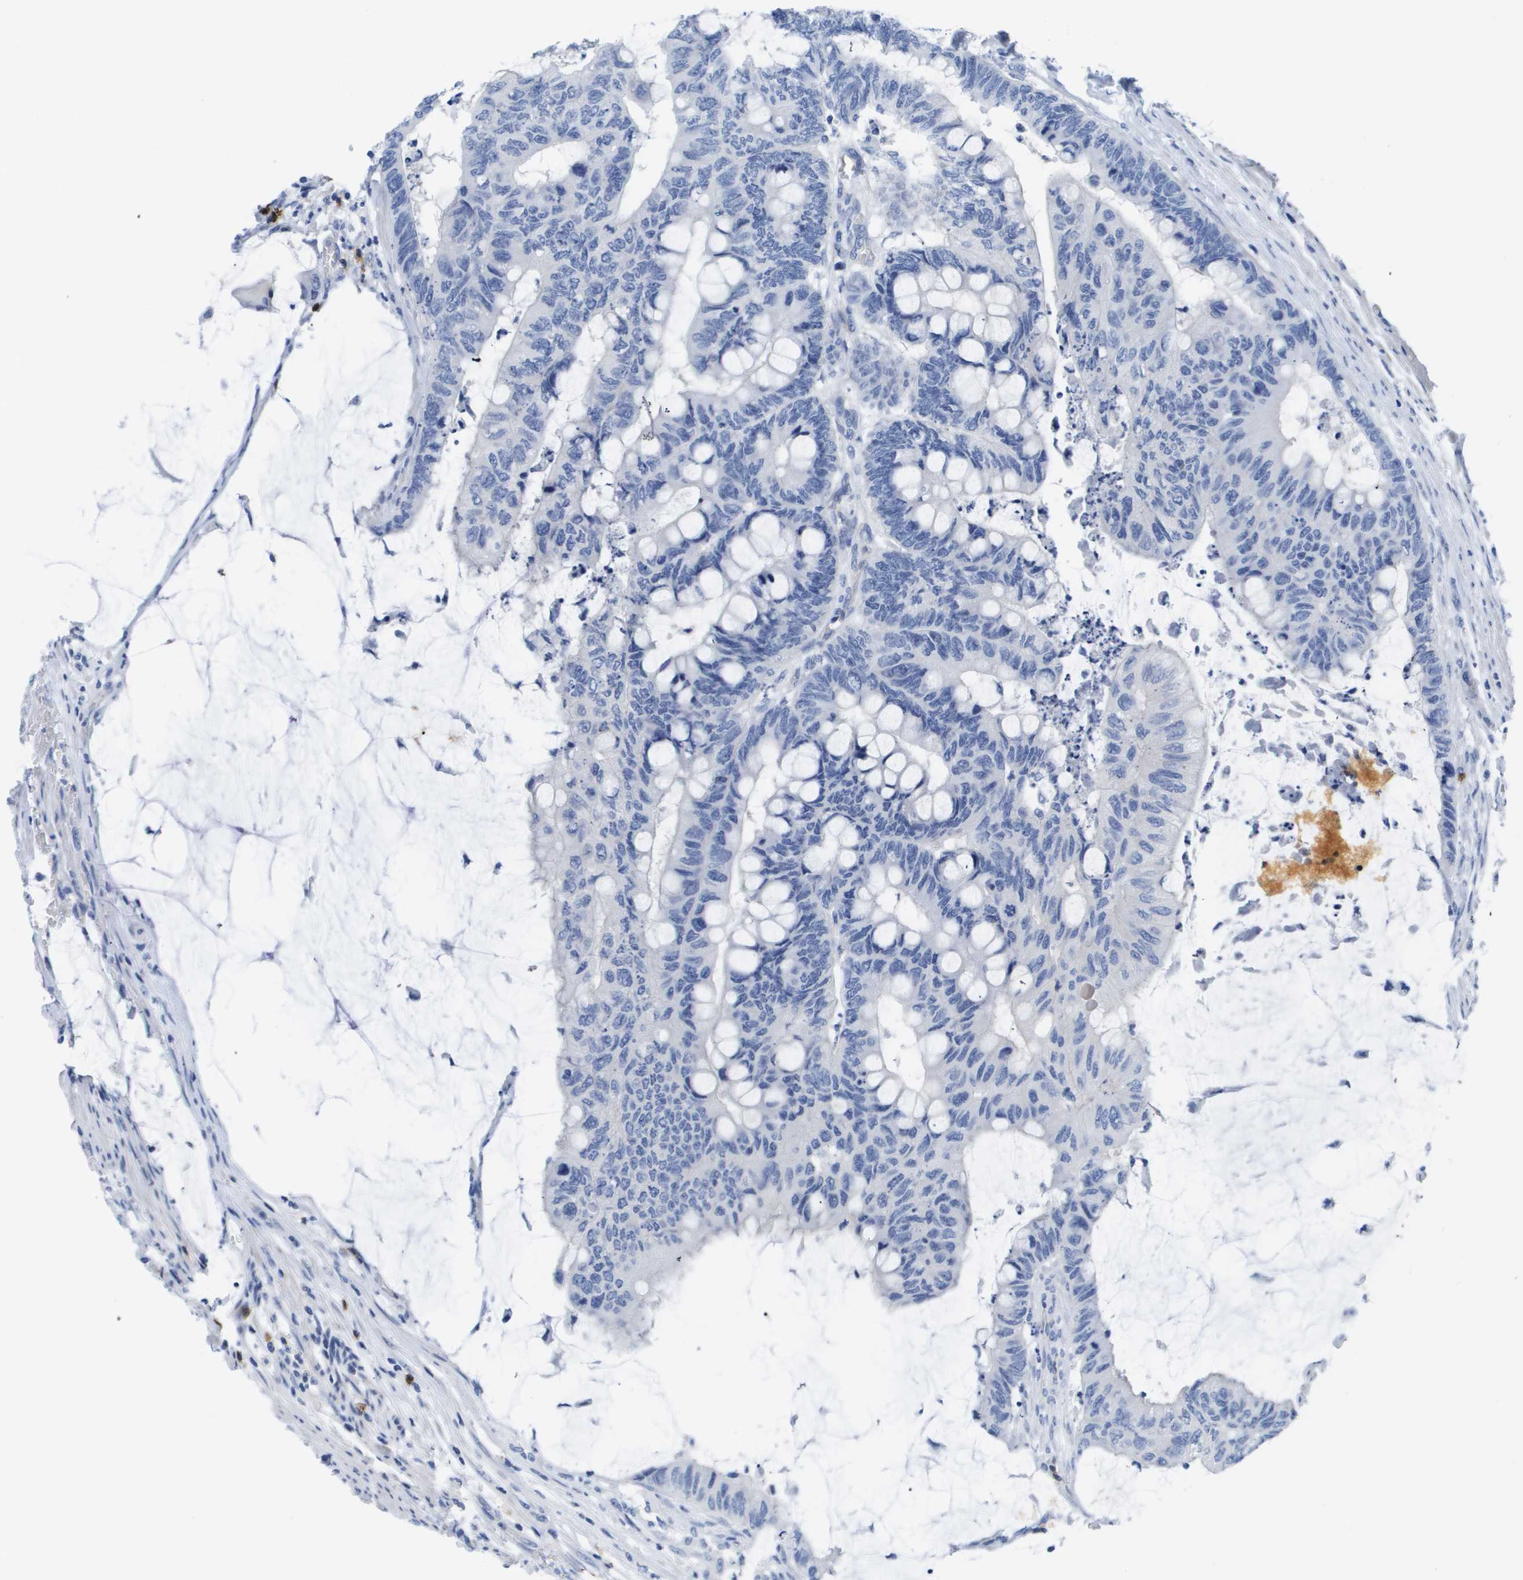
{"staining": {"intensity": "negative", "quantity": "none", "location": "none"}, "tissue": "colorectal cancer", "cell_type": "Tumor cells", "image_type": "cancer", "snomed": [{"axis": "morphology", "description": "Normal tissue, NOS"}, {"axis": "morphology", "description": "Adenocarcinoma, NOS"}, {"axis": "topography", "description": "Rectum"}], "caption": "Protein analysis of colorectal cancer exhibits no significant staining in tumor cells. (DAB (3,3'-diaminobenzidine) immunohistochemistry (IHC), high magnification).", "gene": "MS4A1", "patient": {"sex": "male", "age": 92}}